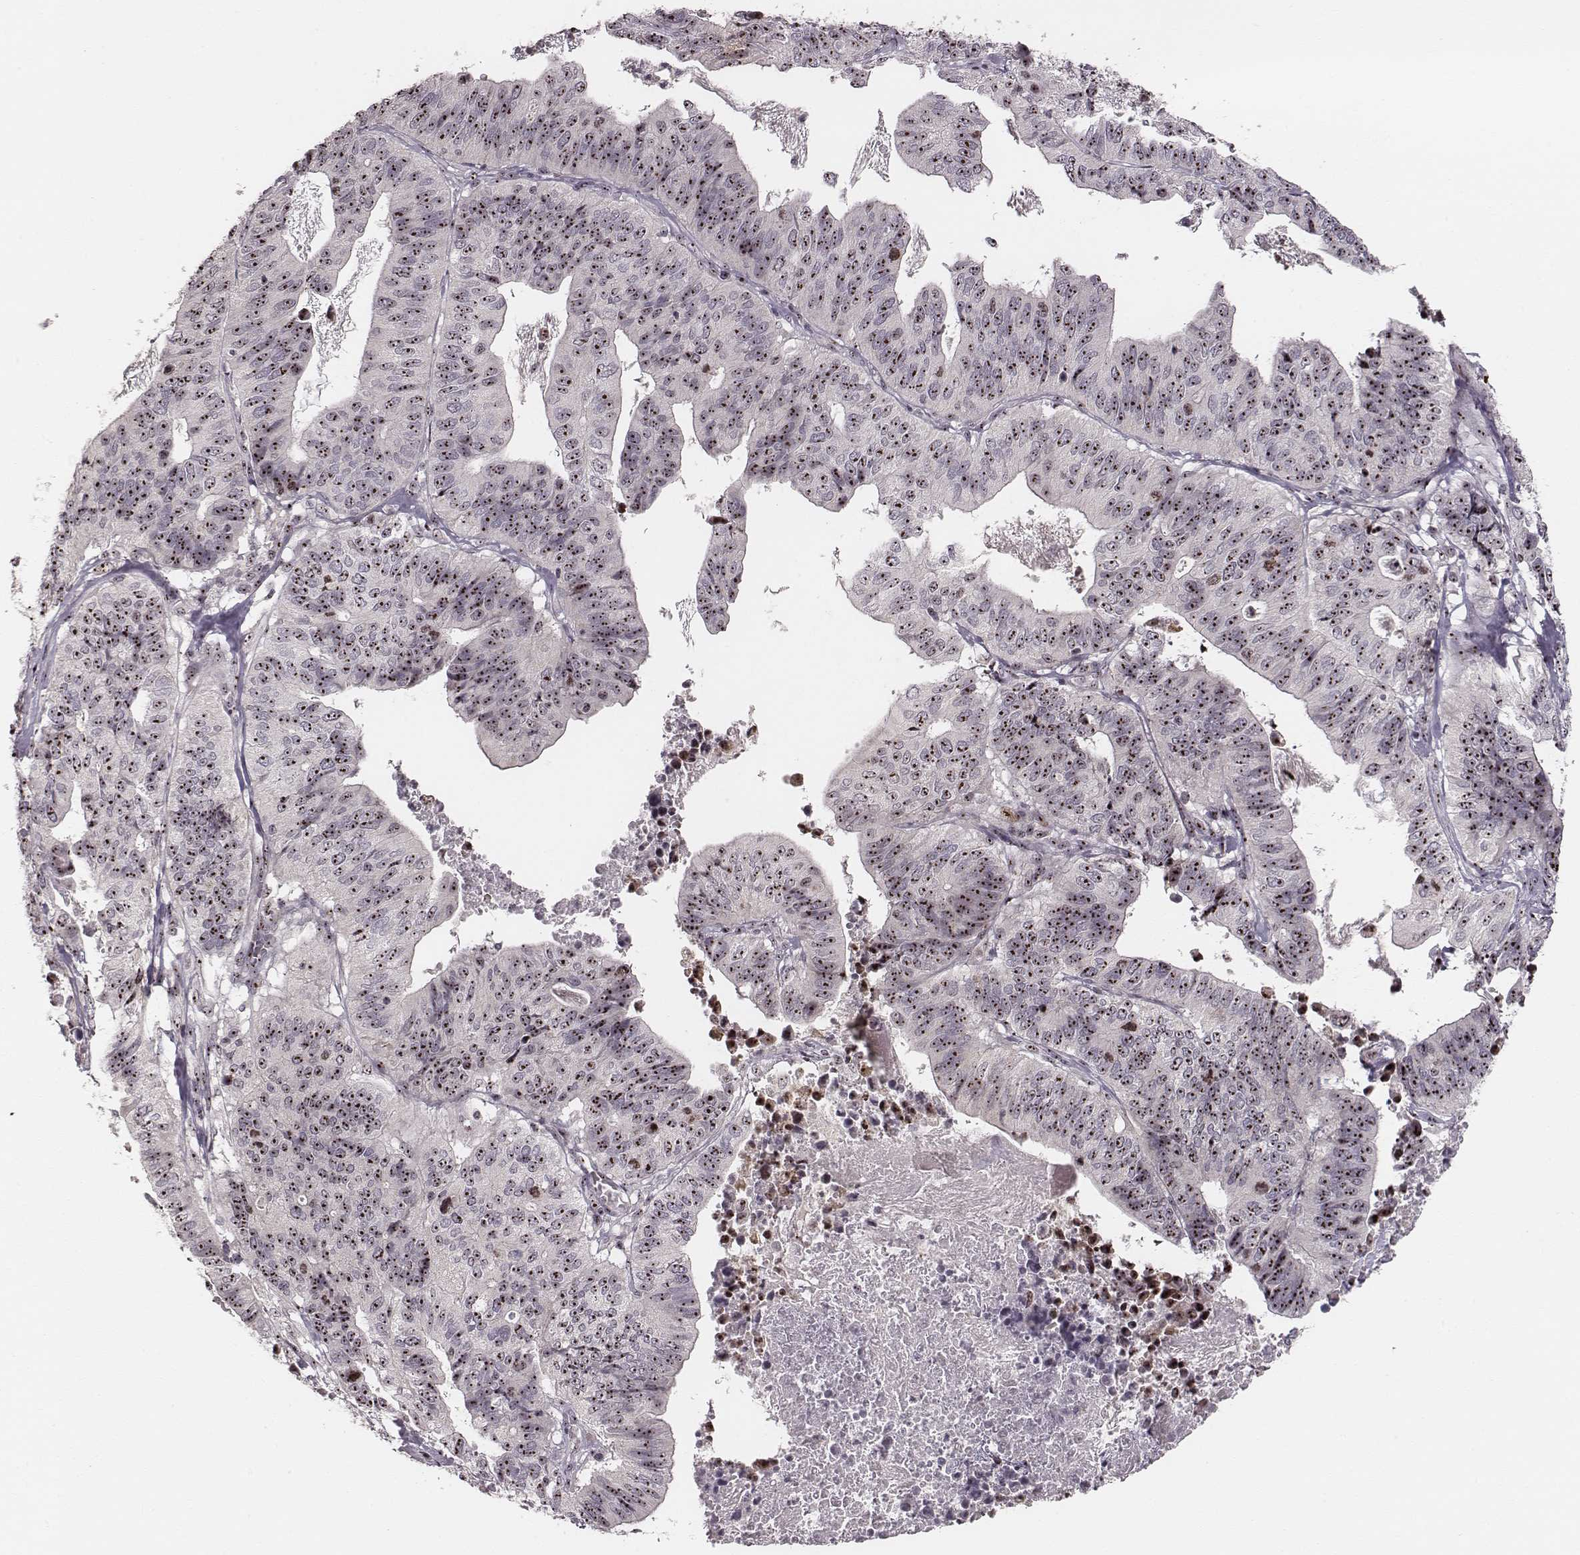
{"staining": {"intensity": "moderate", "quantity": ">75%", "location": "nuclear"}, "tissue": "stomach cancer", "cell_type": "Tumor cells", "image_type": "cancer", "snomed": [{"axis": "morphology", "description": "Adenocarcinoma, NOS"}, {"axis": "topography", "description": "Stomach, upper"}], "caption": "Stomach adenocarcinoma stained with DAB IHC shows medium levels of moderate nuclear staining in about >75% of tumor cells.", "gene": "NOP56", "patient": {"sex": "female", "age": 67}}